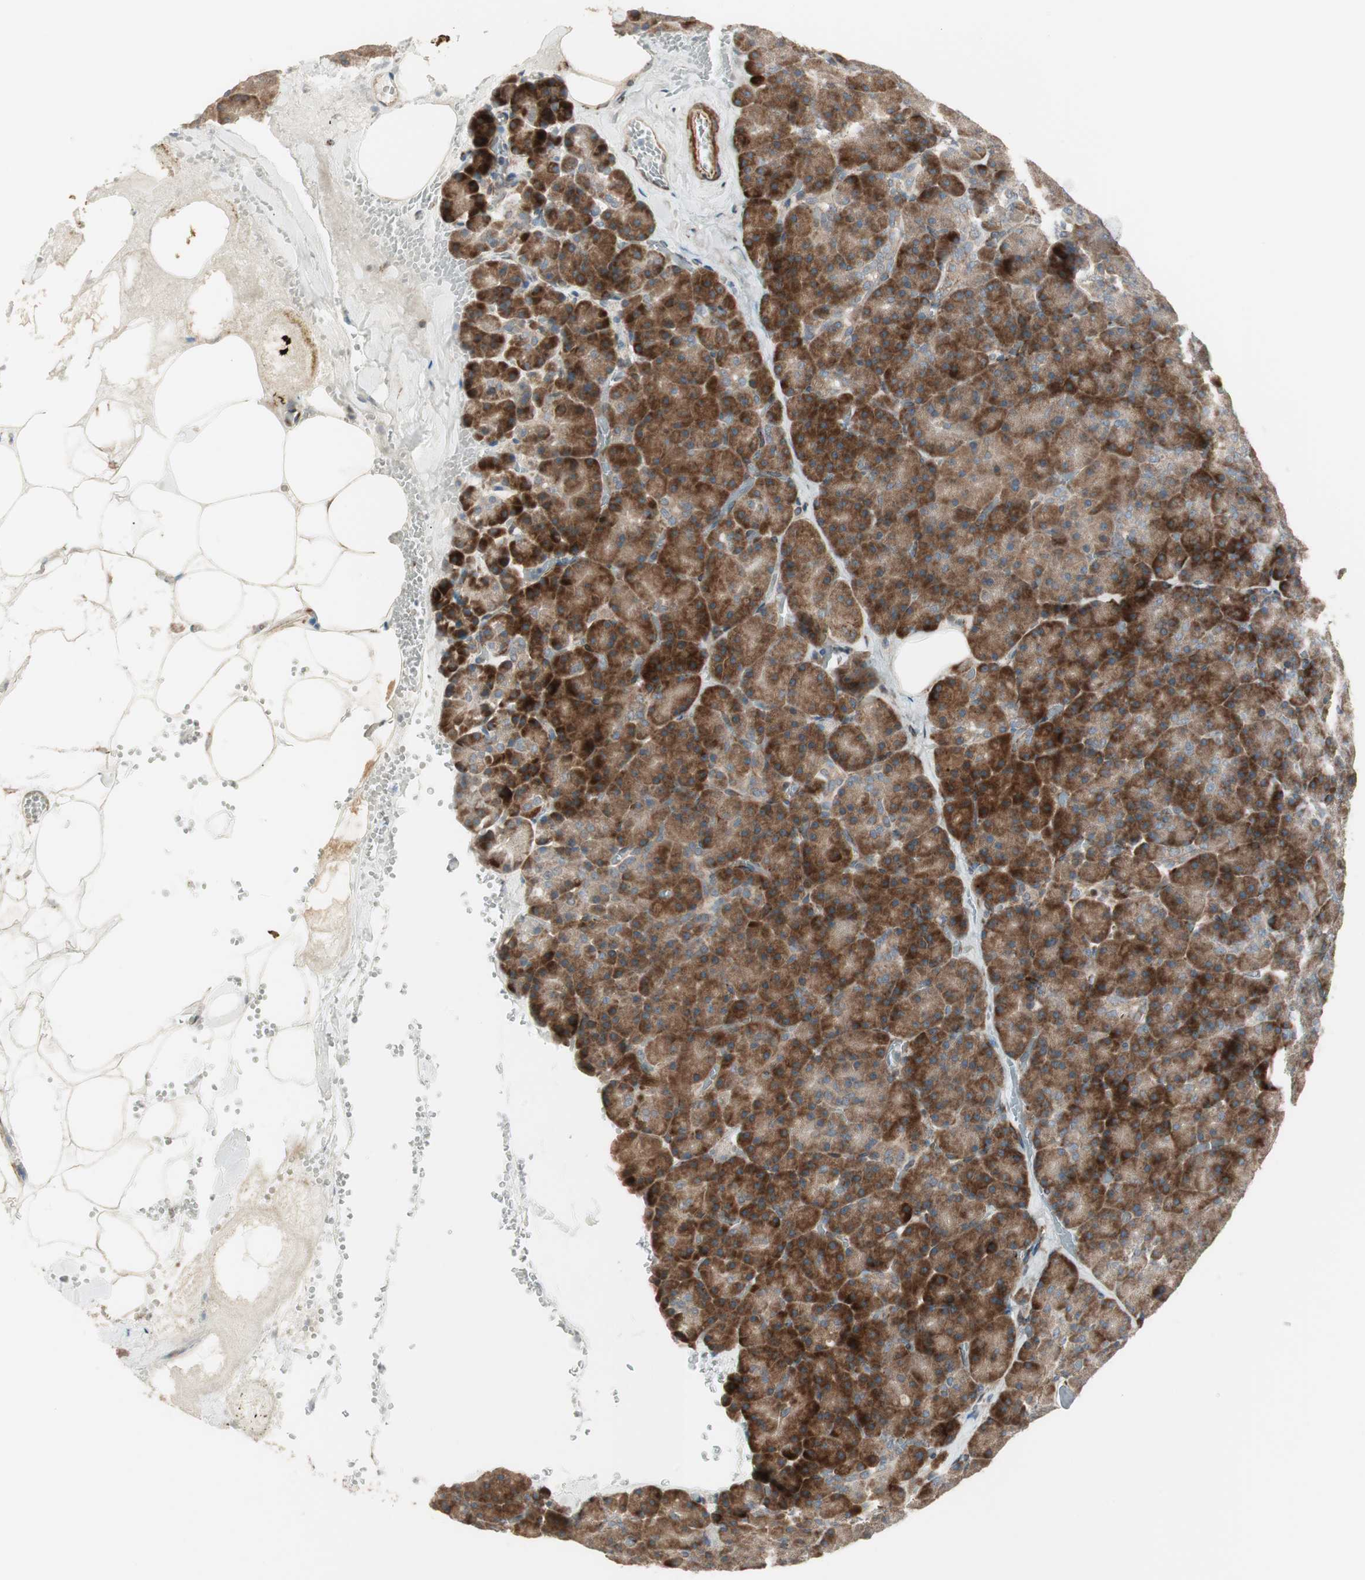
{"staining": {"intensity": "strong", "quantity": ">75%", "location": "cytoplasmic/membranous"}, "tissue": "pancreas", "cell_type": "Exocrine glandular cells", "image_type": "normal", "snomed": [{"axis": "morphology", "description": "Normal tissue, NOS"}, {"axis": "topography", "description": "Pancreas"}], "caption": "Strong cytoplasmic/membranous protein expression is identified in about >75% of exocrine glandular cells in pancreas.", "gene": "PPP2R5E", "patient": {"sex": "female", "age": 35}}